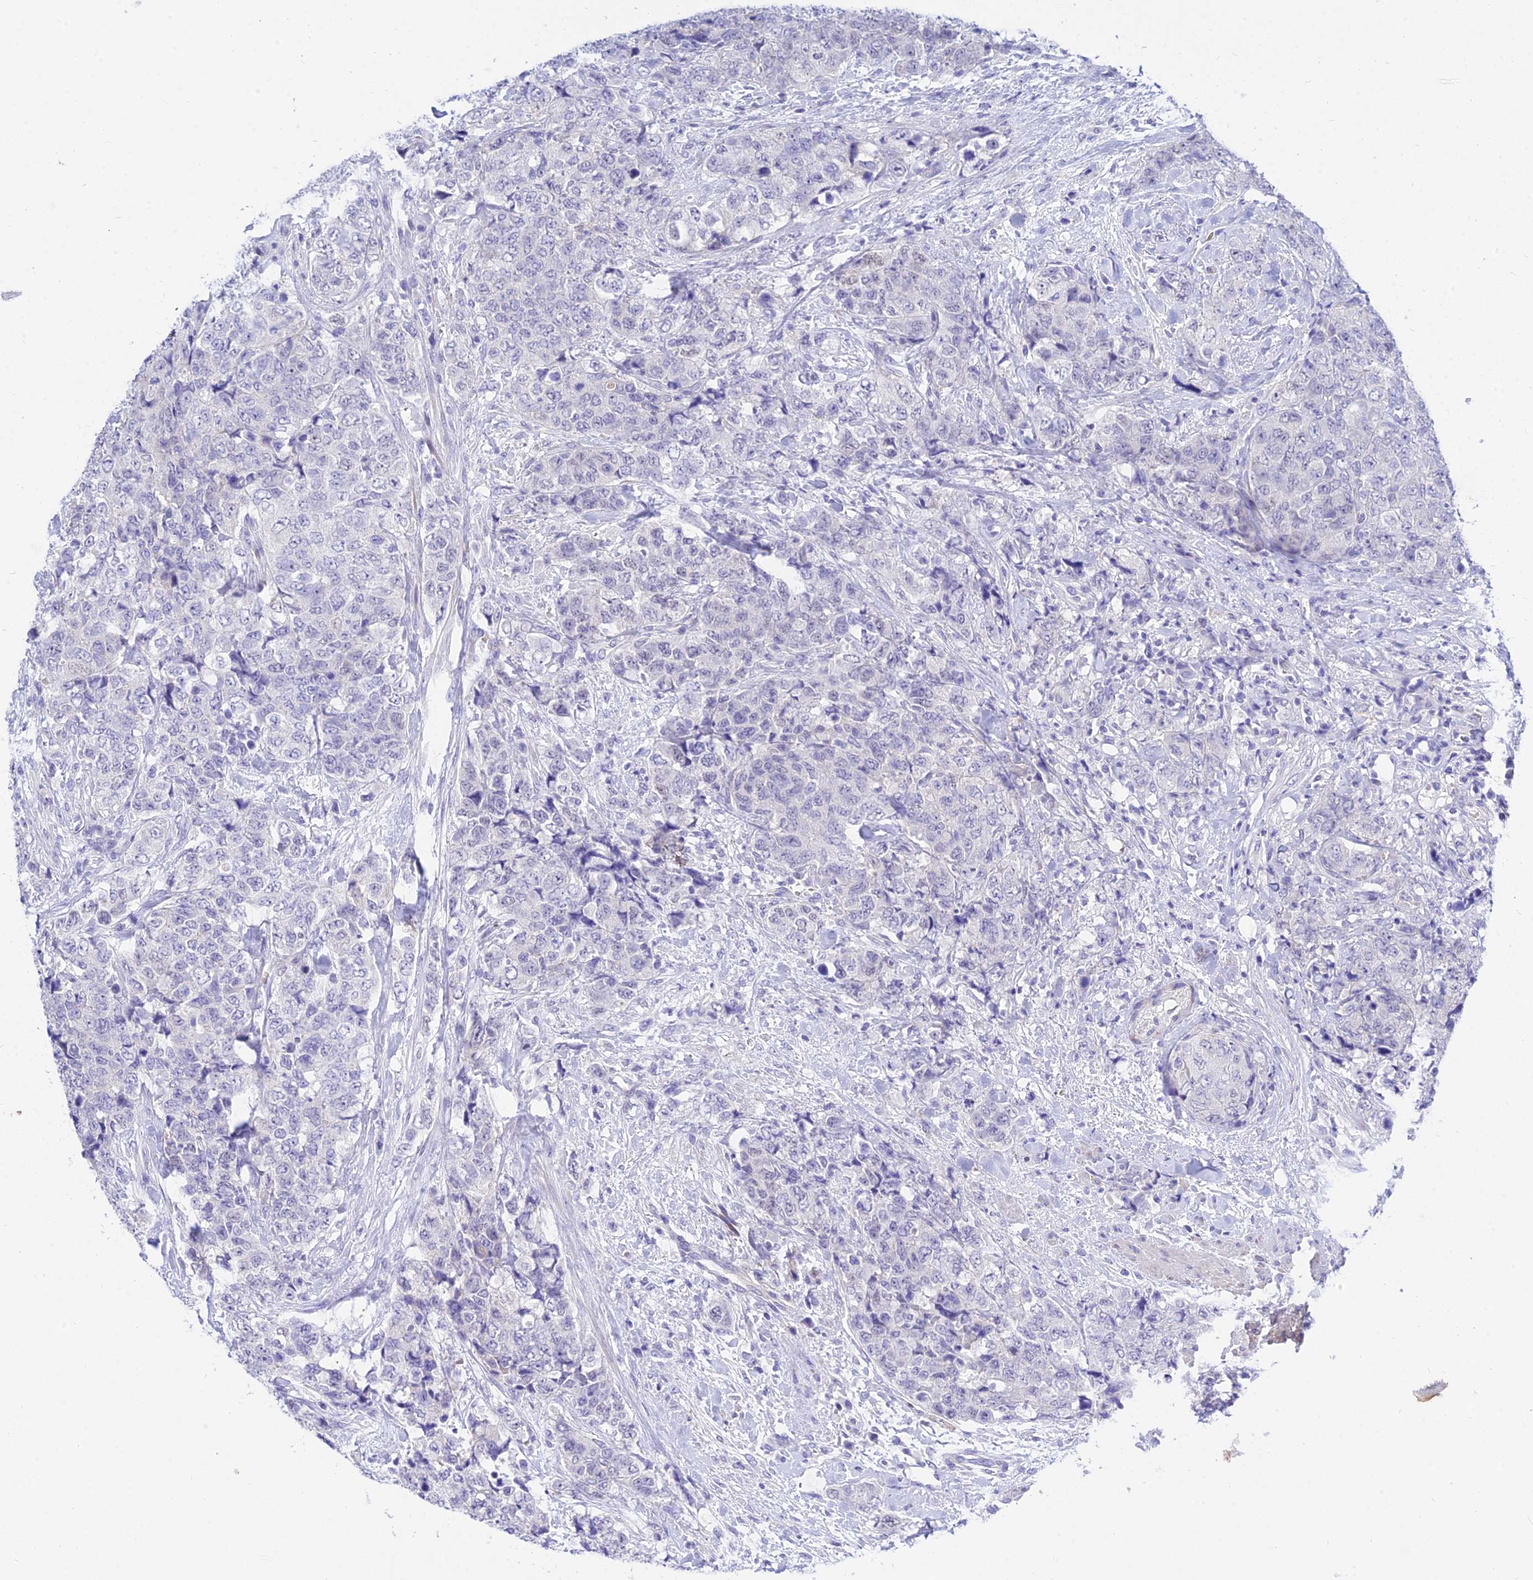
{"staining": {"intensity": "negative", "quantity": "none", "location": "none"}, "tissue": "urothelial cancer", "cell_type": "Tumor cells", "image_type": "cancer", "snomed": [{"axis": "morphology", "description": "Urothelial carcinoma, High grade"}, {"axis": "topography", "description": "Urinary bladder"}], "caption": "This photomicrograph is of urothelial carcinoma (high-grade) stained with immunohistochemistry (IHC) to label a protein in brown with the nuclei are counter-stained blue. There is no expression in tumor cells.", "gene": "DEFB107A", "patient": {"sex": "female", "age": 78}}